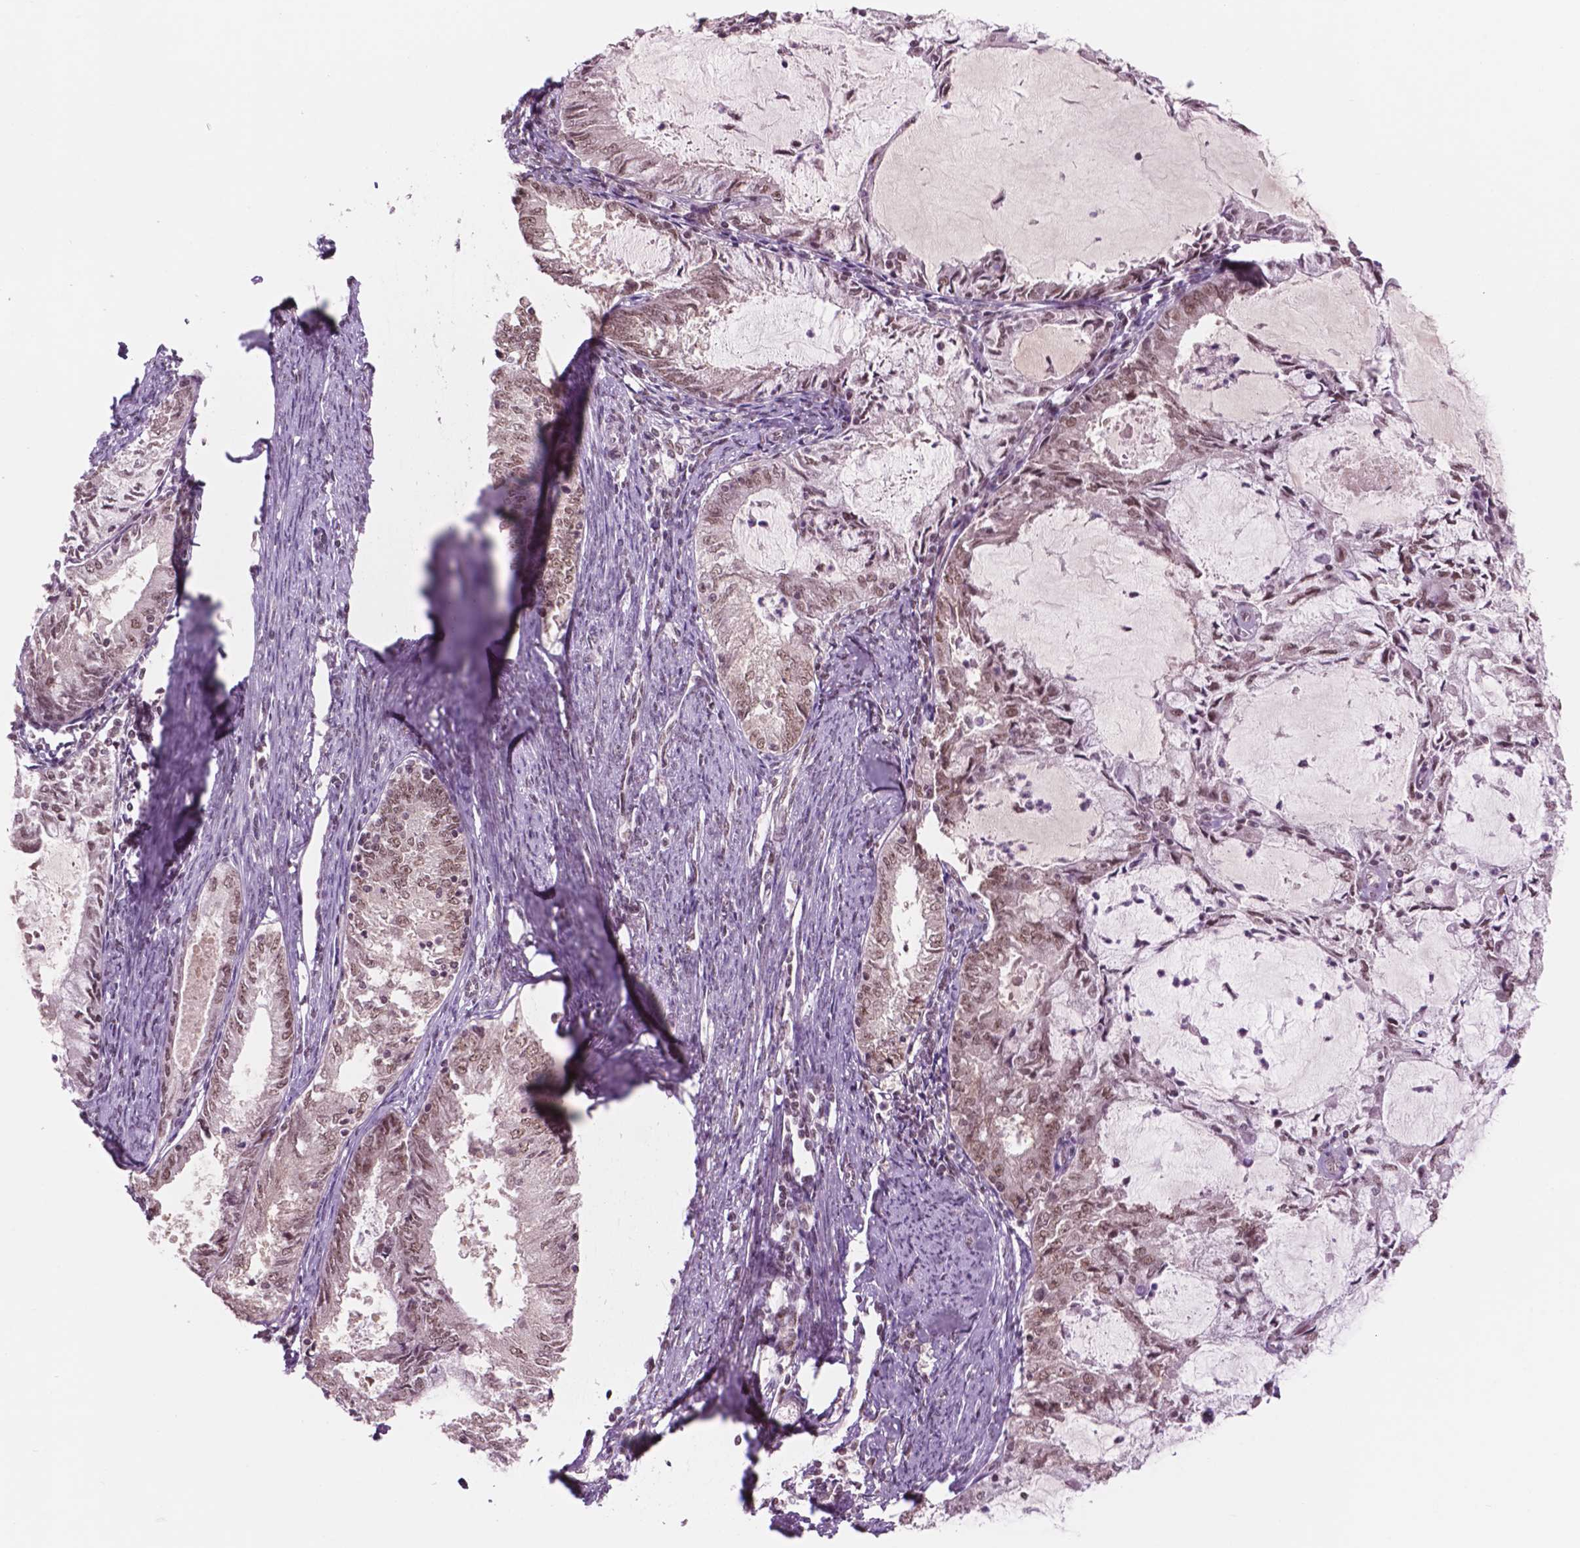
{"staining": {"intensity": "moderate", "quantity": ">75%", "location": "nuclear"}, "tissue": "endometrial cancer", "cell_type": "Tumor cells", "image_type": "cancer", "snomed": [{"axis": "morphology", "description": "Adenocarcinoma, NOS"}, {"axis": "topography", "description": "Endometrium"}], "caption": "Endometrial cancer (adenocarcinoma) stained with DAB (3,3'-diaminobenzidine) IHC reveals medium levels of moderate nuclear staining in about >75% of tumor cells.", "gene": "POLR2E", "patient": {"sex": "female", "age": 57}}